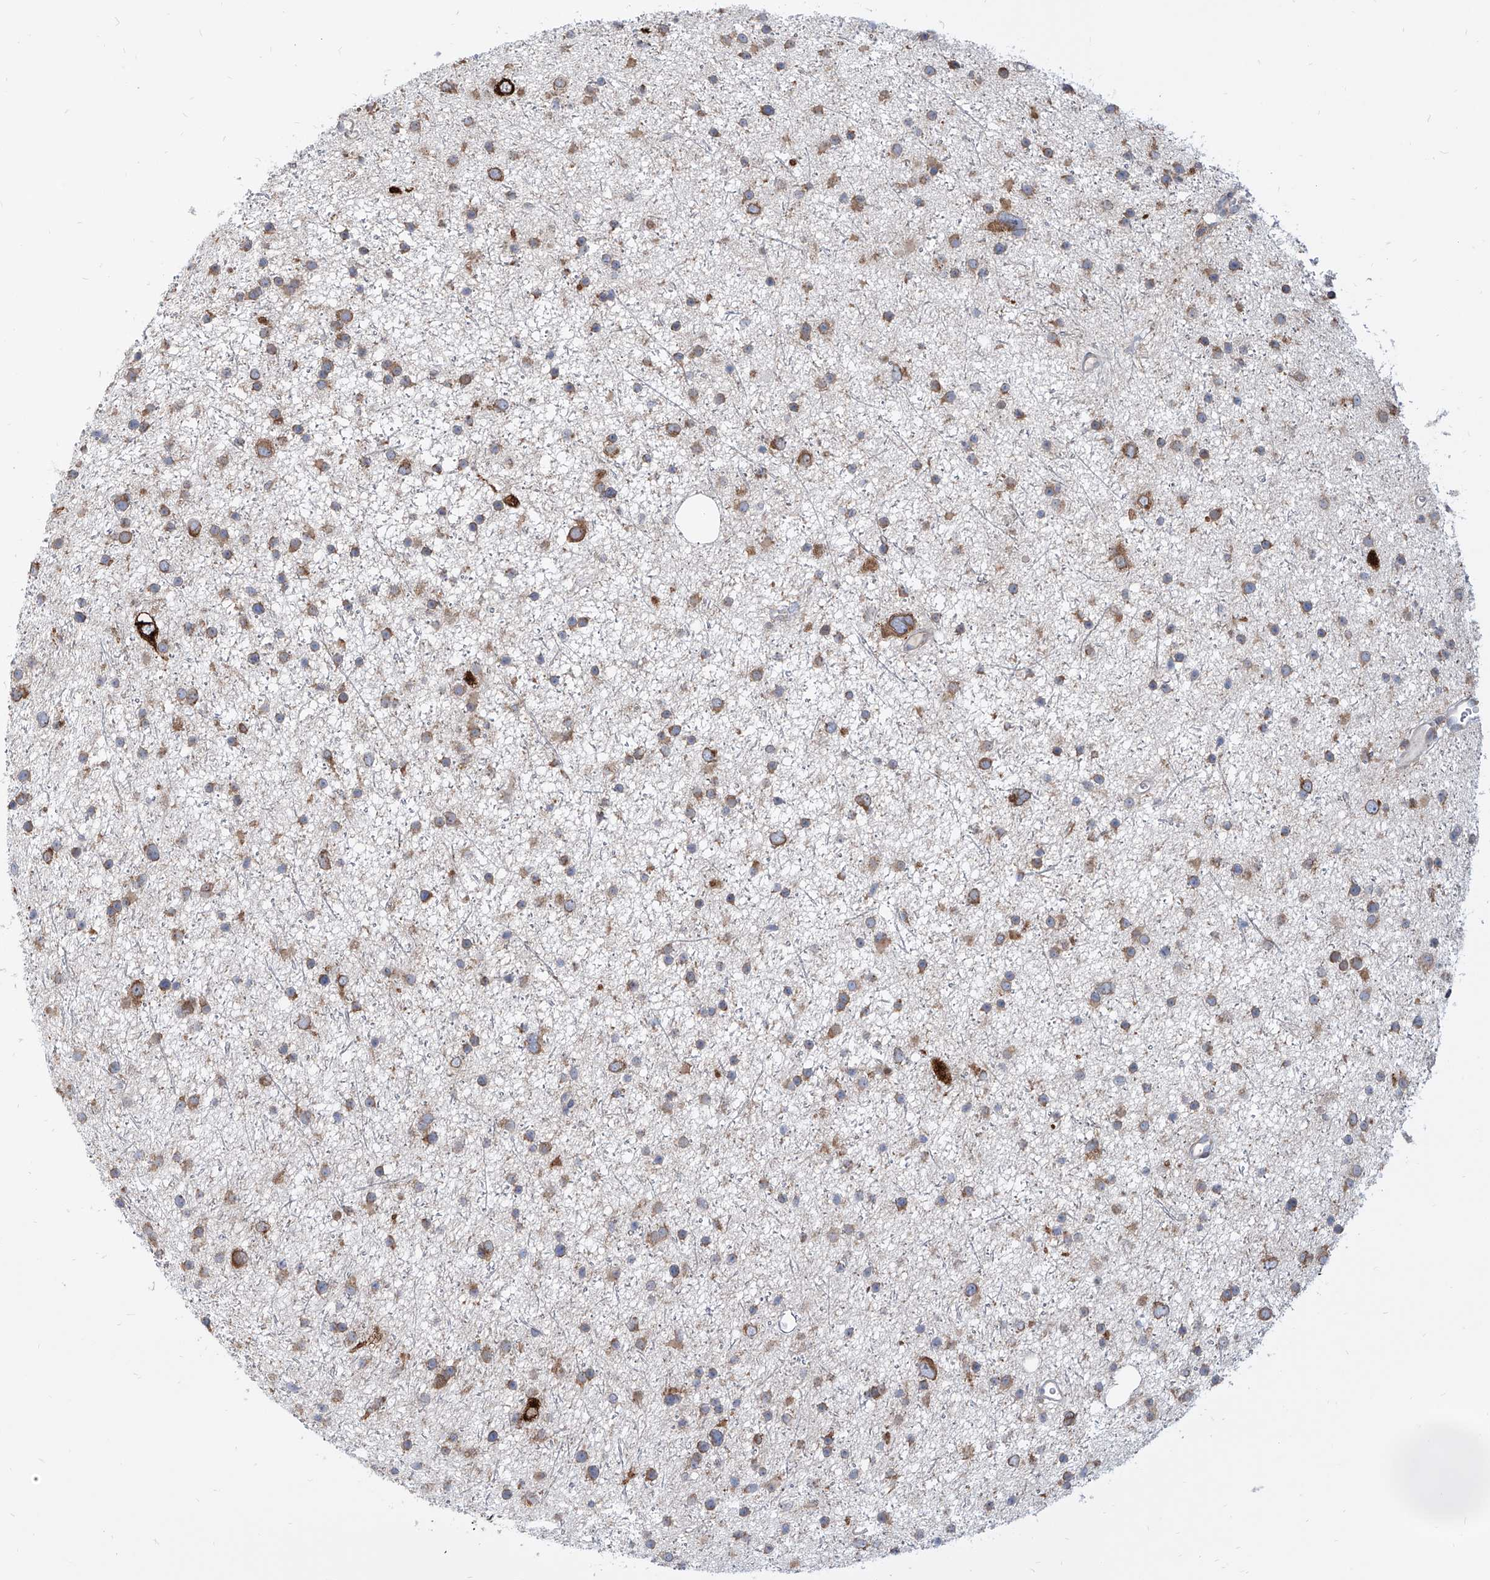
{"staining": {"intensity": "moderate", "quantity": "25%-75%", "location": "cytoplasmic/membranous"}, "tissue": "glioma", "cell_type": "Tumor cells", "image_type": "cancer", "snomed": [{"axis": "morphology", "description": "Glioma, malignant, Low grade"}, {"axis": "topography", "description": "Cerebral cortex"}], "caption": "A medium amount of moderate cytoplasmic/membranous staining is identified in about 25%-75% of tumor cells in malignant low-grade glioma tissue. Ihc stains the protein of interest in brown and the nuclei are stained blue.", "gene": "FAM83B", "patient": {"sex": "female", "age": 39}}